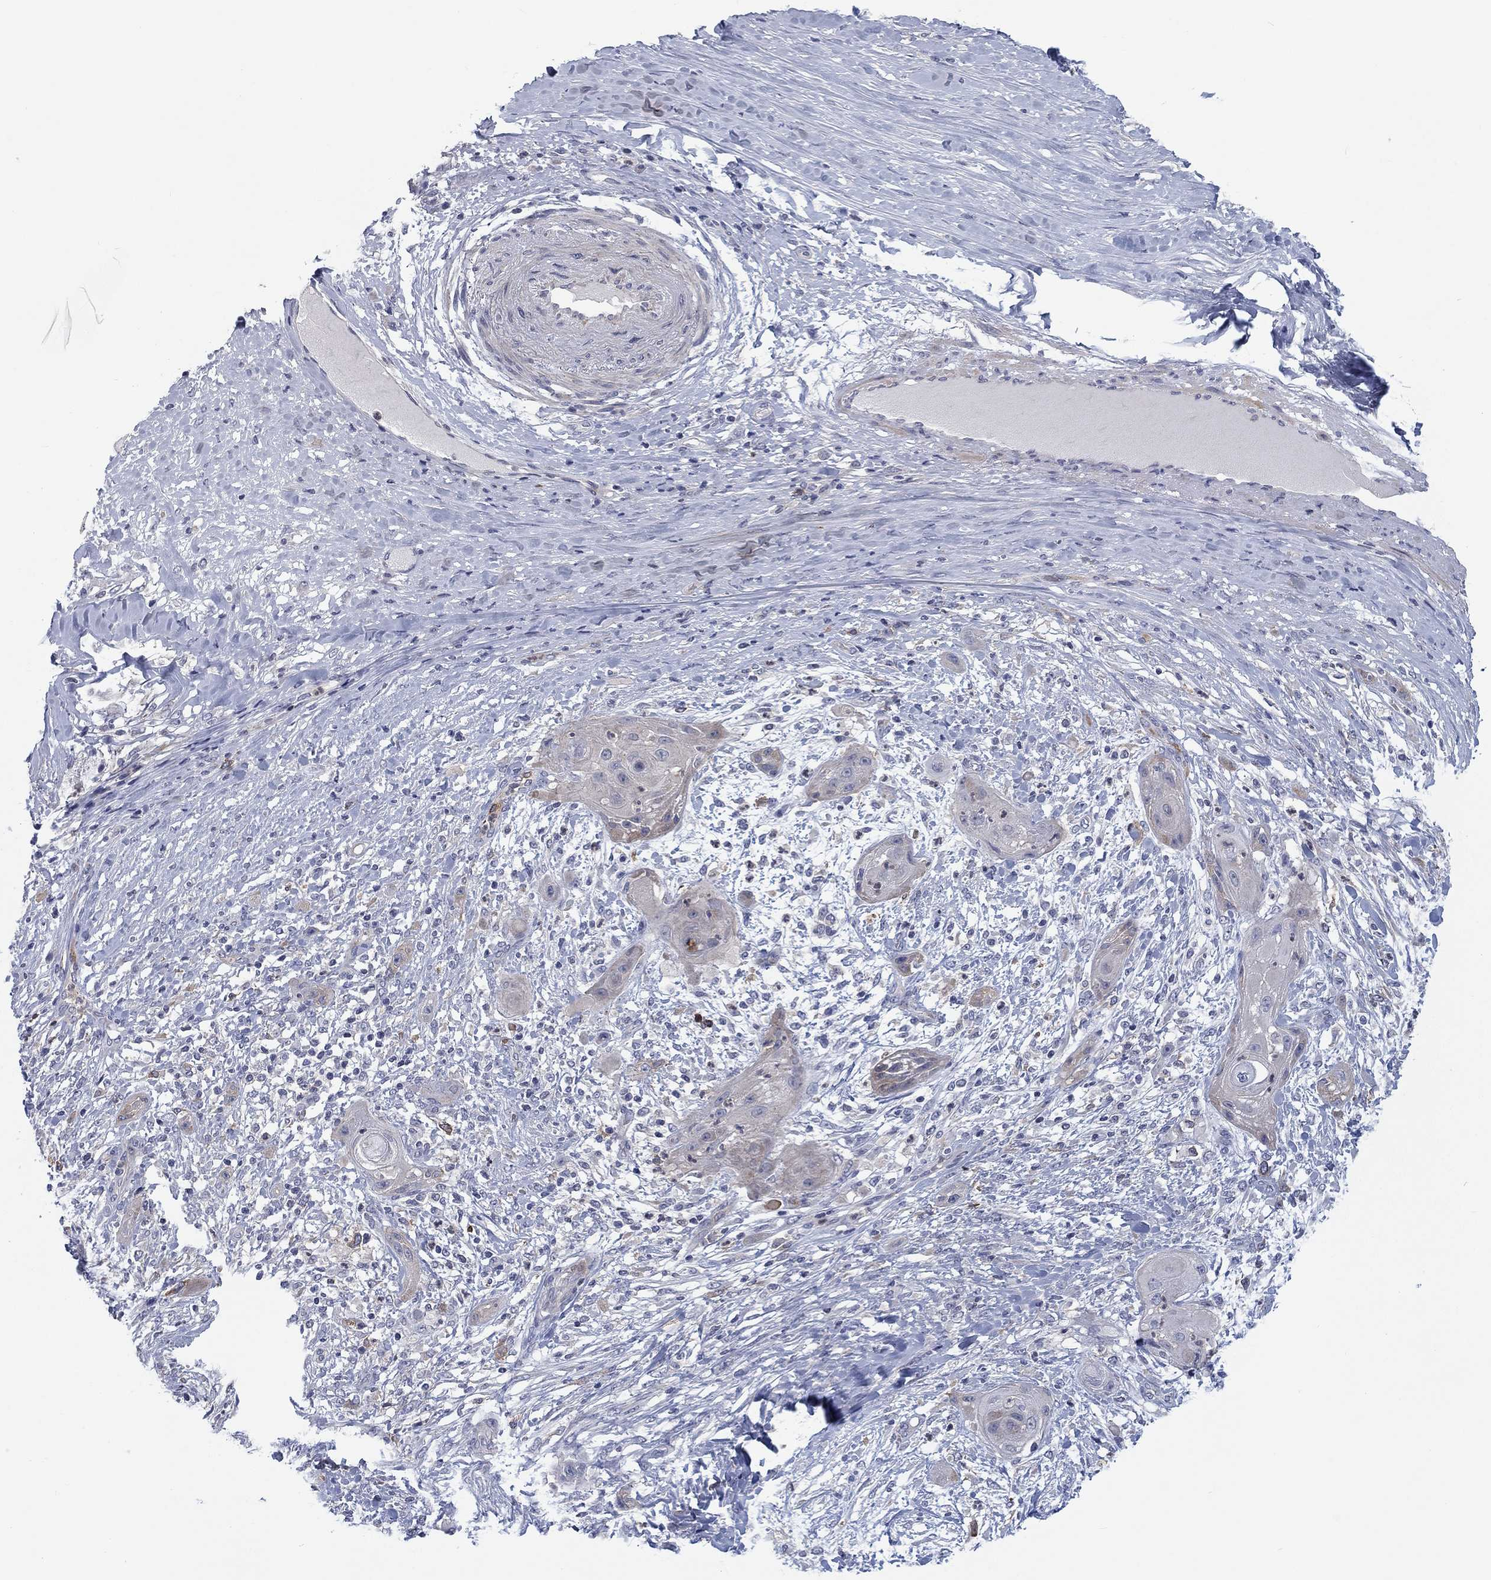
{"staining": {"intensity": "negative", "quantity": "none", "location": "none"}, "tissue": "skin cancer", "cell_type": "Tumor cells", "image_type": "cancer", "snomed": [{"axis": "morphology", "description": "Squamous cell carcinoma, NOS"}, {"axis": "topography", "description": "Skin"}], "caption": "High magnification brightfield microscopy of skin cancer stained with DAB (brown) and counterstained with hematoxylin (blue): tumor cells show no significant positivity.", "gene": "KIF15", "patient": {"sex": "male", "age": 62}}